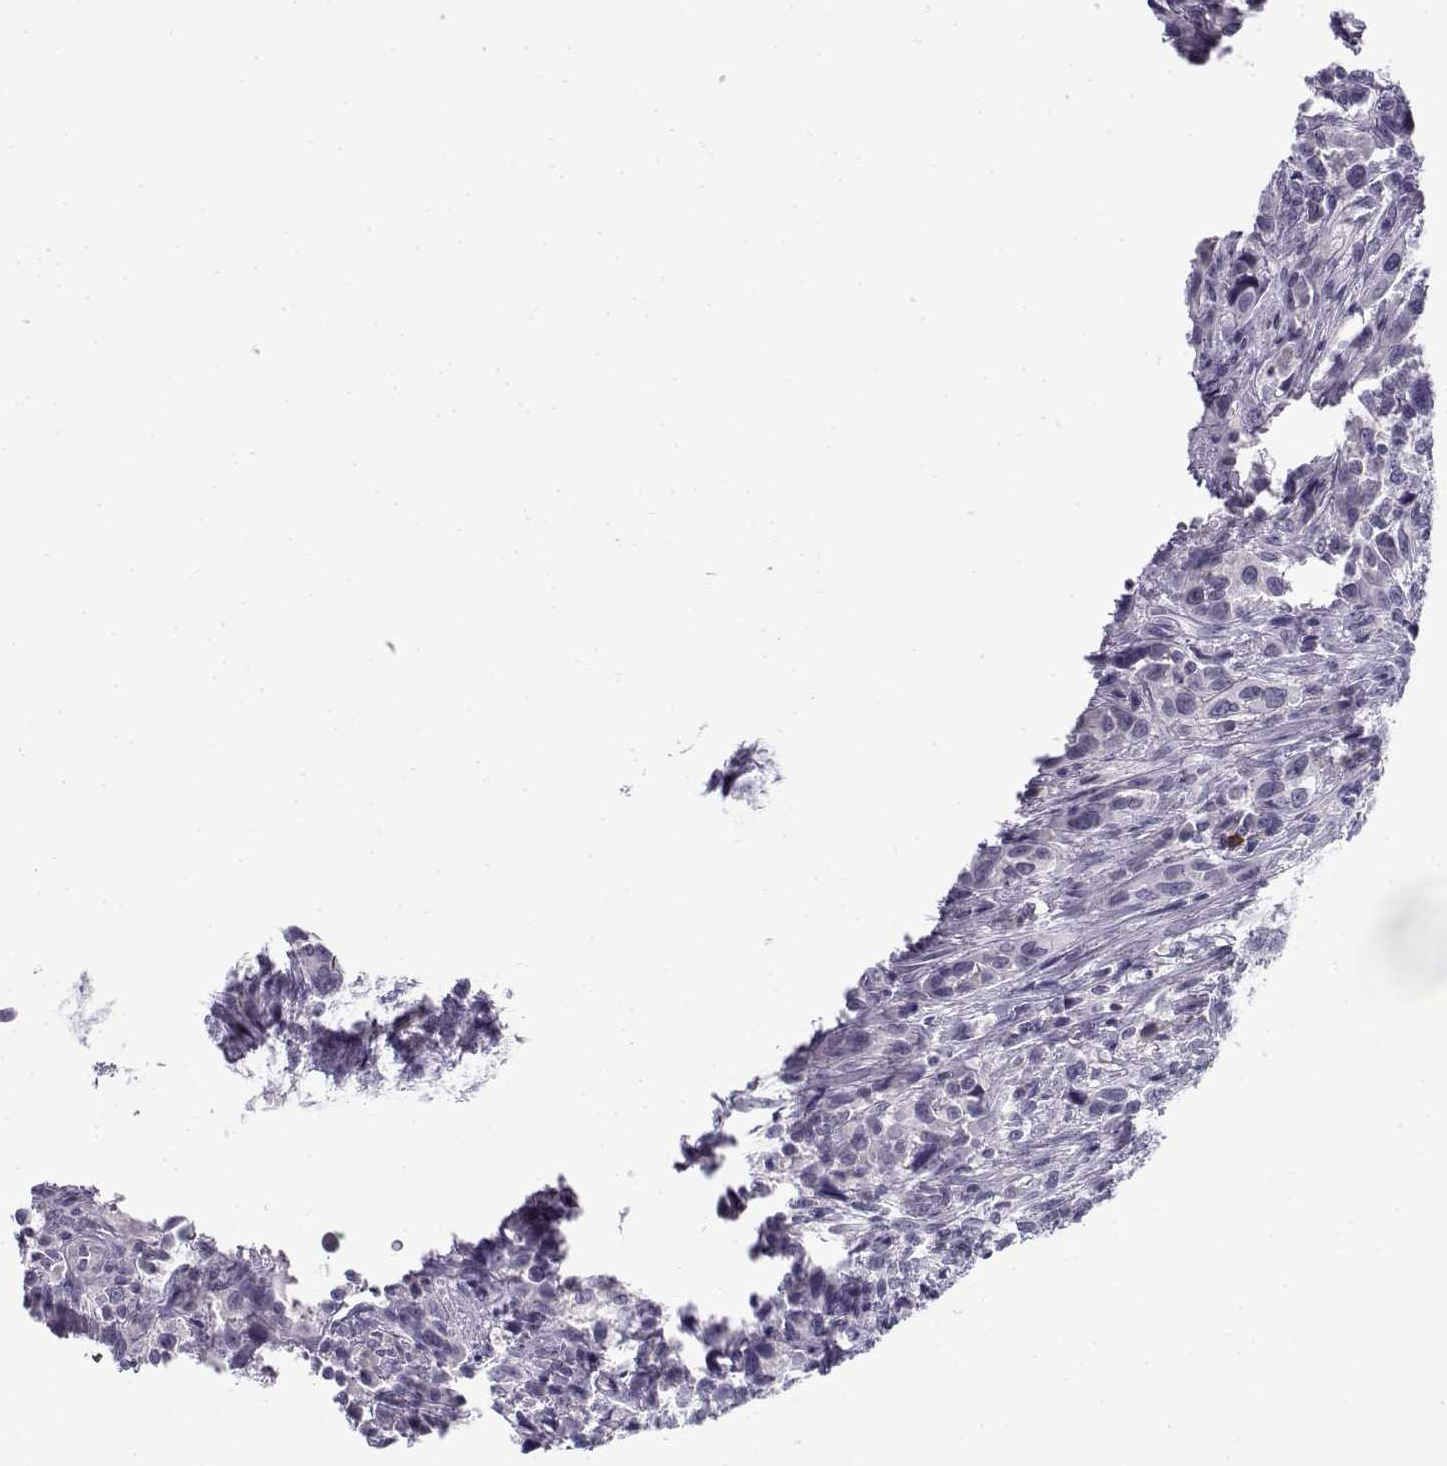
{"staining": {"intensity": "negative", "quantity": "none", "location": "none"}, "tissue": "urothelial cancer", "cell_type": "Tumor cells", "image_type": "cancer", "snomed": [{"axis": "morphology", "description": "Urothelial carcinoma, NOS"}, {"axis": "morphology", "description": "Urothelial carcinoma, High grade"}, {"axis": "topography", "description": "Urinary bladder"}], "caption": "There is no significant staining in tumor cells of urothelial cancer.", "gene": "FAM166A", "patient": {"sex": "female", "age": 64}}